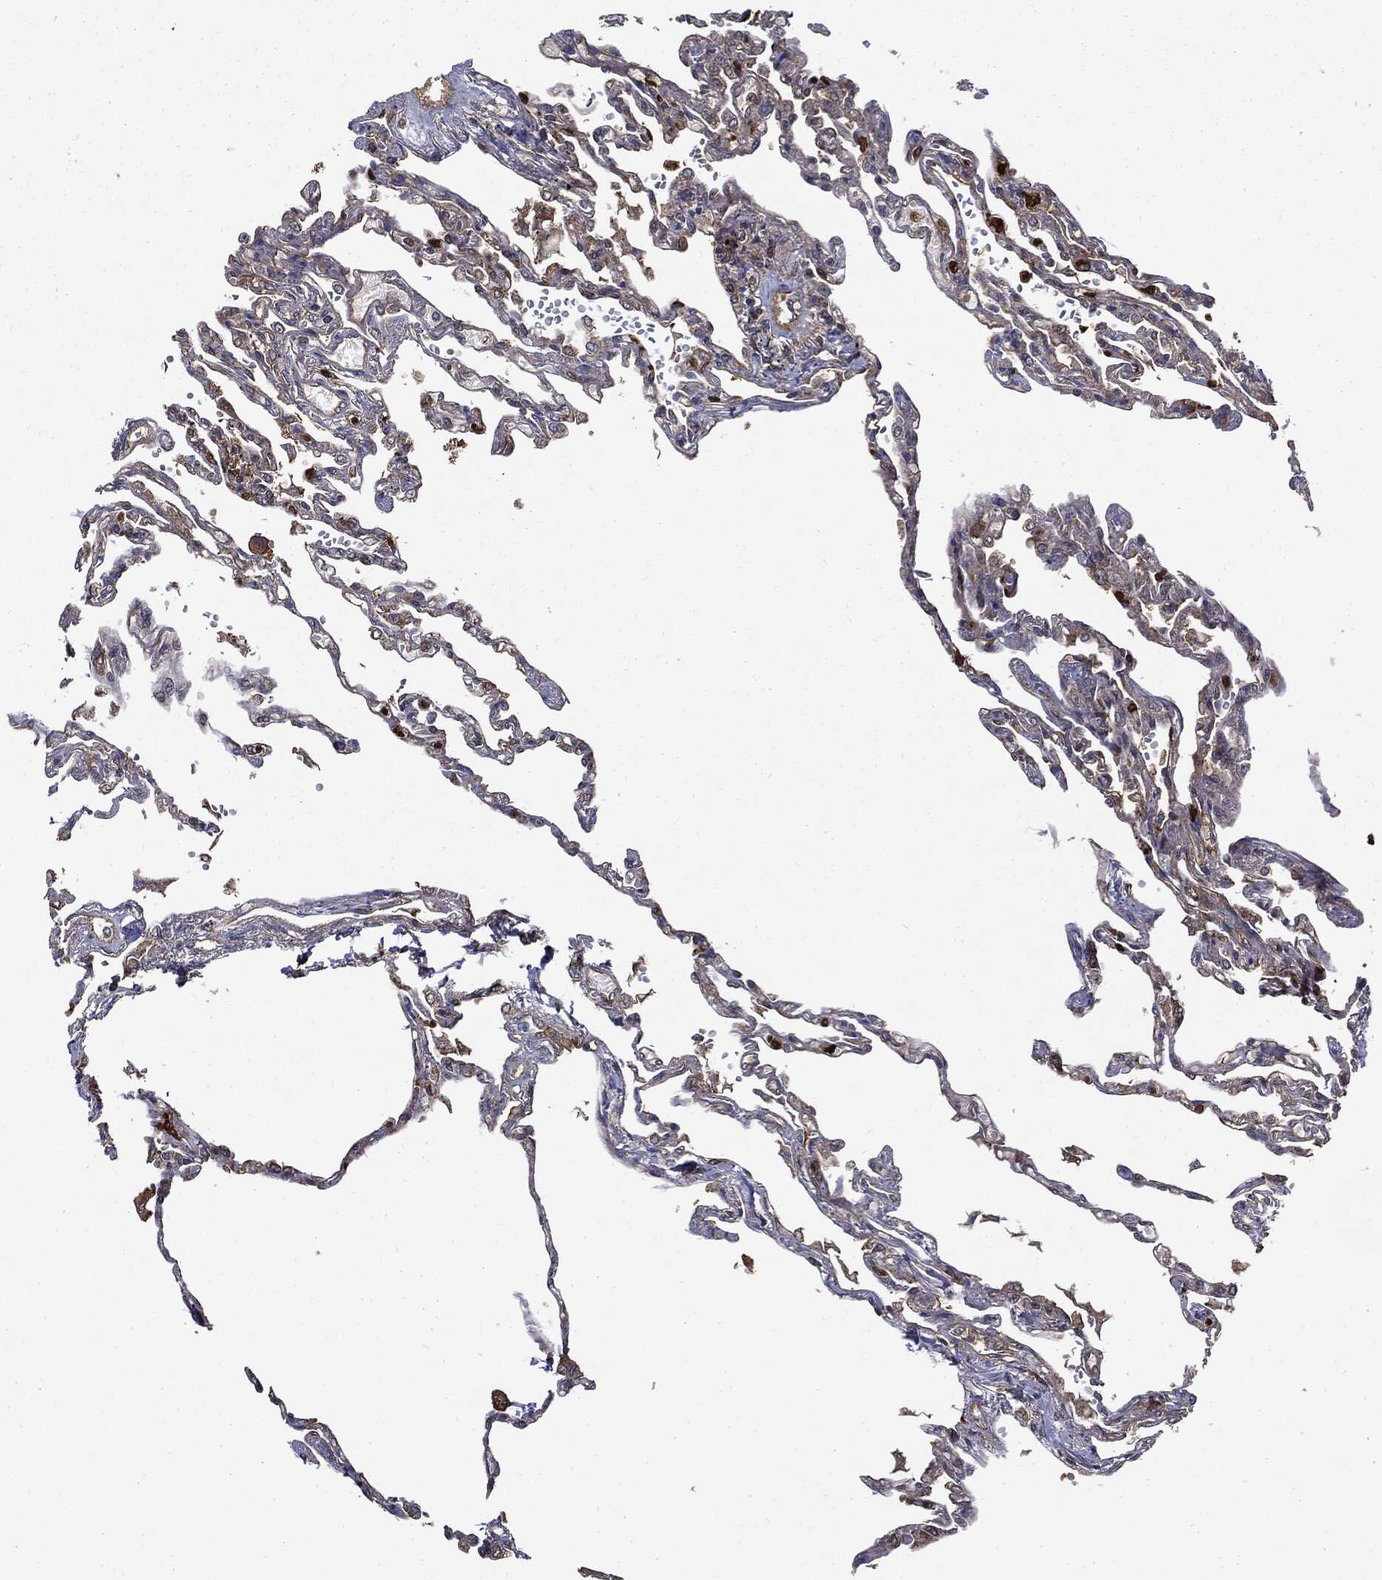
{"staining": {"intensity": "moderate", "quantity": "25%-75%", "location": "cytoplasmic/membranous"}, "tissue": "lung", "cell_type": "Alveolar cells", "image_type": "normal", "snomed": [{"axis": "morphology", "description": "Normal tissue, NOS"}, {"axis": "topography", "description": "Lung"}], "caption": "Benign lung demonstrates moderate cytoplasmic/membranous expression in about 25%-75% of alveolar cells, visualized by immunohistochemistry. (Stains: DAB in brown, nuclei in blue, Microscopy: brightfield microscopy at high magnification).", "gene": "PDCD6IP", "patient": {"sex": "male", "age": 78}}